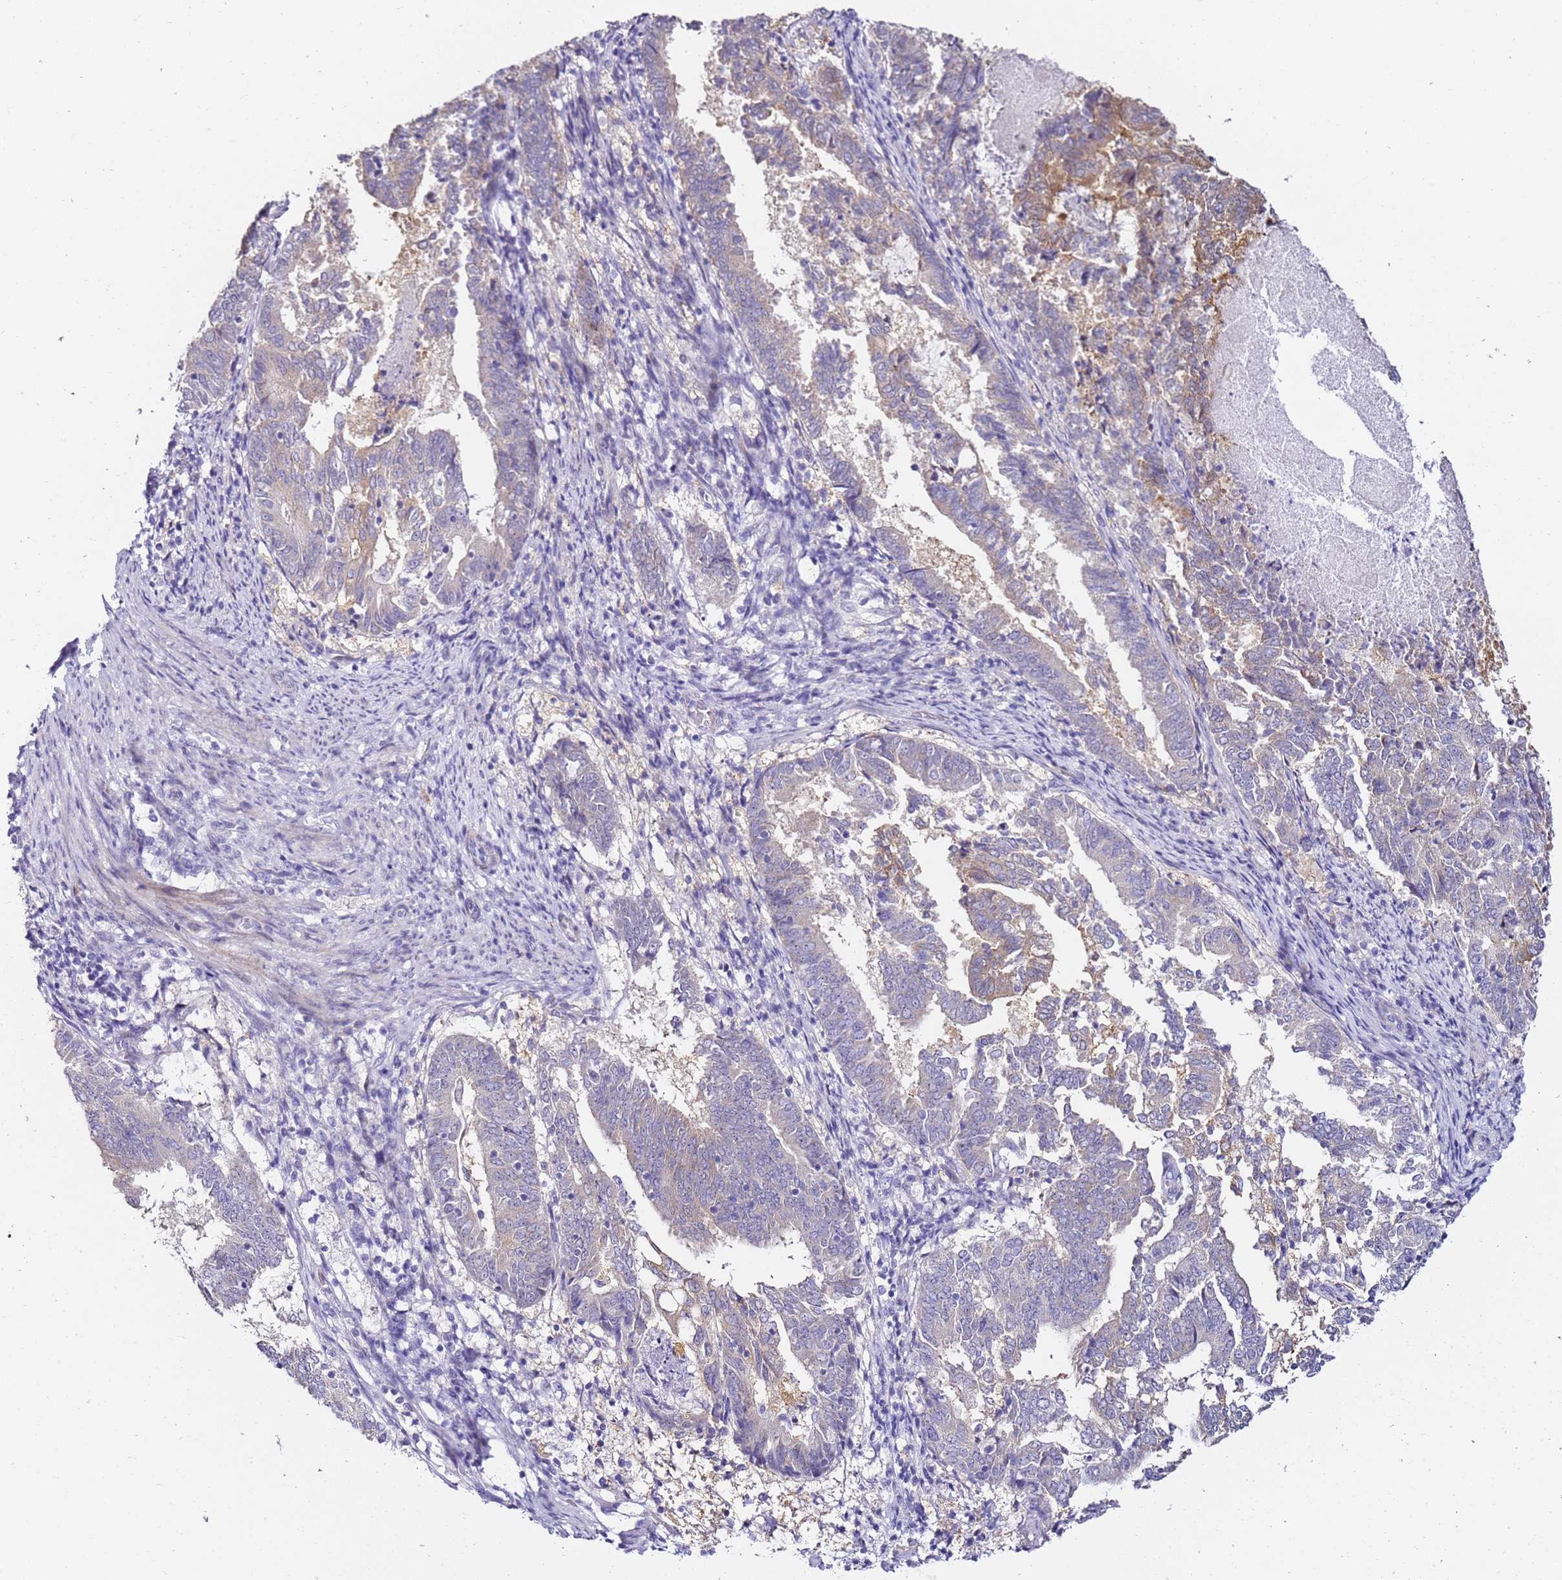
{"staining": {"intensity": "negative", "quantity": "none", "location": "none"}, "tissue": "endometrial cancer", "cell_type": "Tumor cells", "image_type": "cancer", "snomed": [{"axis": "morphology", "description": "Adenocarcinoma, NOS"}, {"axis": "topography", "description": "Endometrium"}], "caption": "The immunohistochemistry (IHC) image has no significant positivity in tumor cells of endometrial cancer (adenocarcinoma) tissue. (Stains: DAB immunohistochemistry (IHC) with hematoxylin counter stain, Microscopy: brightfield microscopy at high magnification).", "gene": "HGD", "patient": {"sex": "female", "age": 80}}